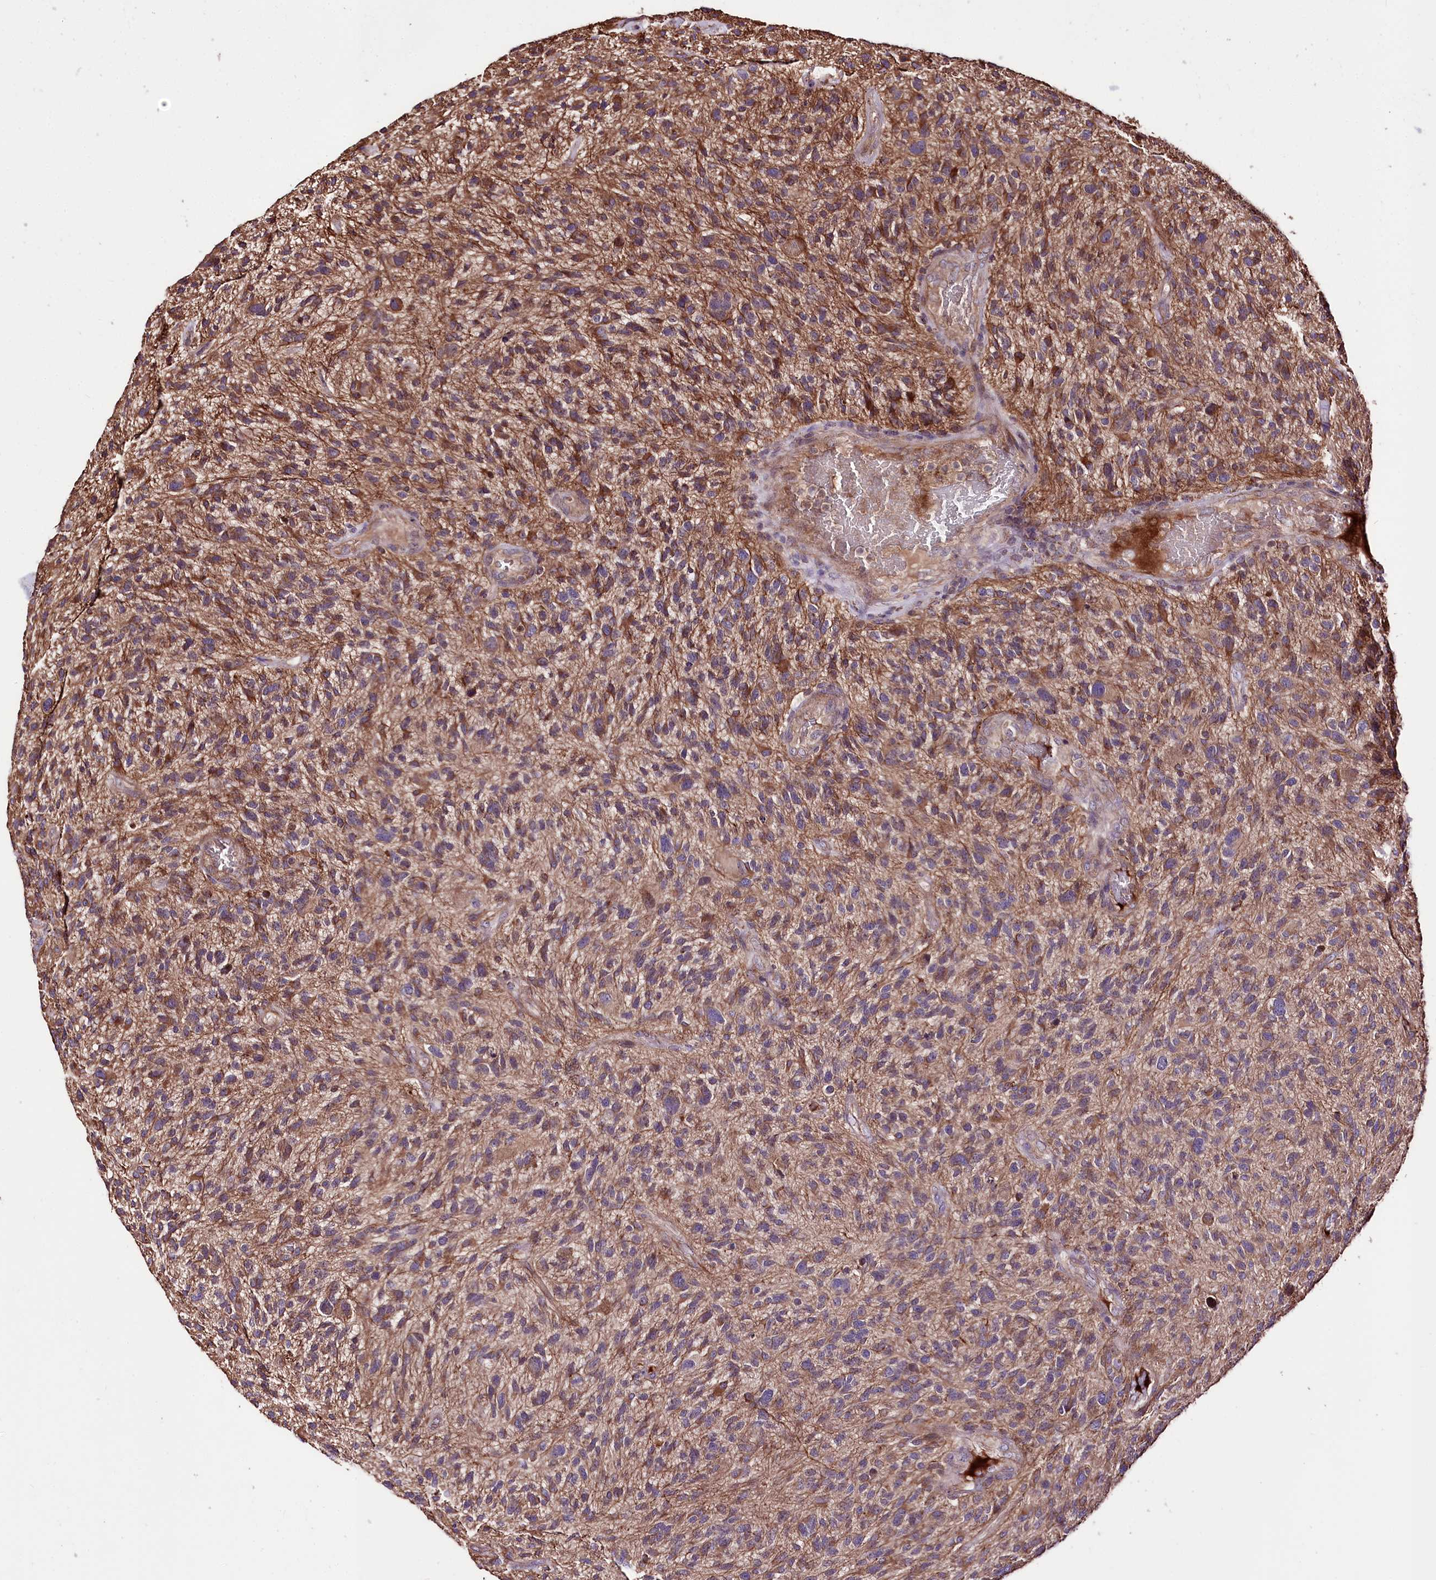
{"staining": {"intensity": "moderate", "quantity": ">75%", "location": "cytoplasmic/membranous"}, "tissue": "glioma", "cell_type": "Tumor cells", "image_type": "cancer", "snomed": [{"axis": "morphology", "description": "Glioma, malignant, High grade"}, {"axis": "topography", "description": "Brain"}], "caption": "A brown stain labels moderate cytoplasmic/membranous positivity of a protein in malignant high-grade glioma tumor cells.", "gene": "WWC1", "patient": {"sex": "male", "age": 47}}